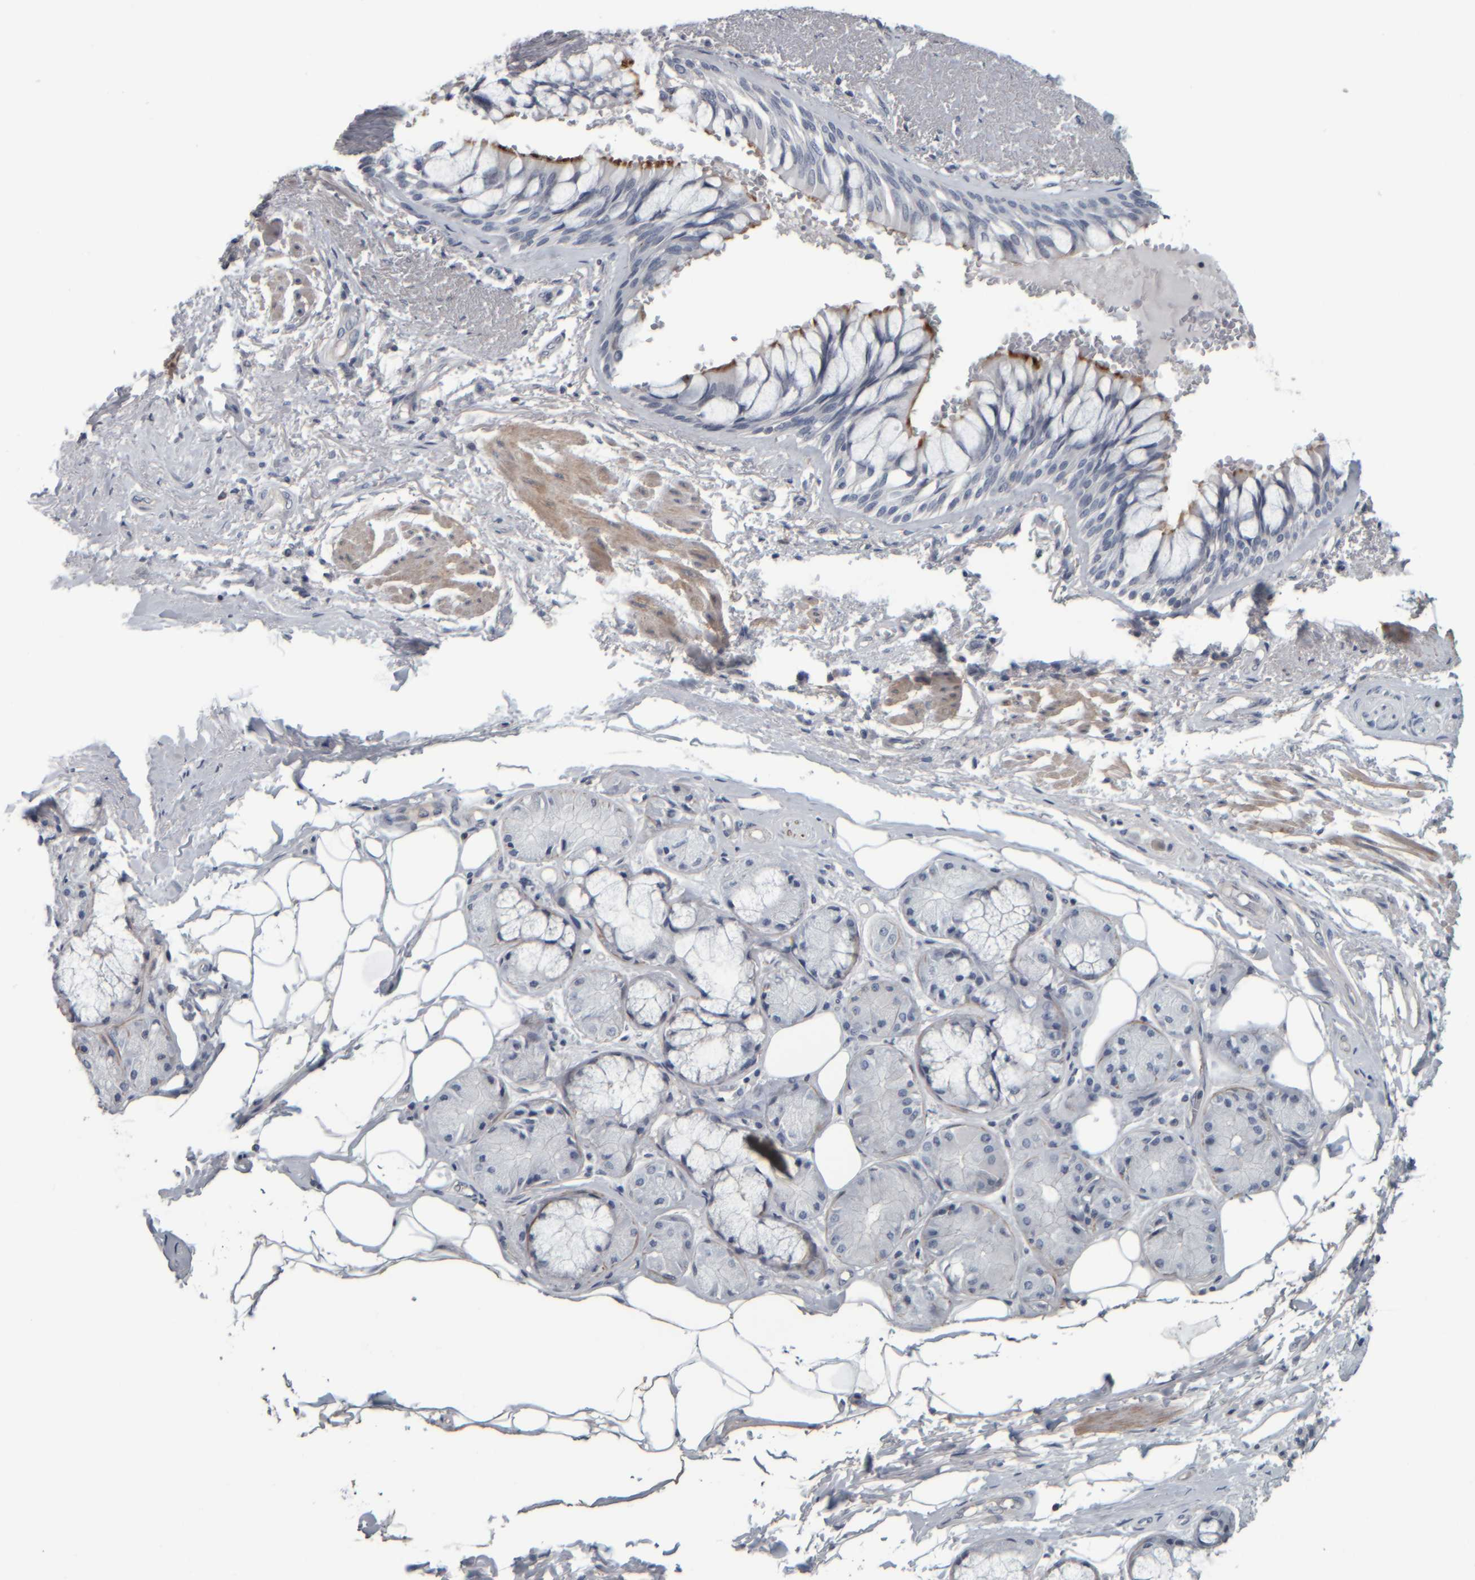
{"staining": {"intensity": "moderate", "quantity": "<25%", "location": "cytoplasmic/membranous"}, "tissue": "bronchus", "cell_type": "Respiratory epithelial cells", "image_type": "normal", "snomed": [{"axis": "morphology", "description": "Normal tissue, NOS"}, {"axis": "topography", "description": "Bronchus"}], "caption": "Protein staining by immunohistochemistry exhibits moderate cytoplasmic/membranous expression in approximately <25% of respiratory epithelial cells in benign bronchus. (Stains: DAB (3,3'-diaminobenzidine) in brown, nuclei in blue, Microscopy: brightfield microscopy at high magnification).", "gene": "CAVIN4", "patient": {"sex": "male", "age": 66}}